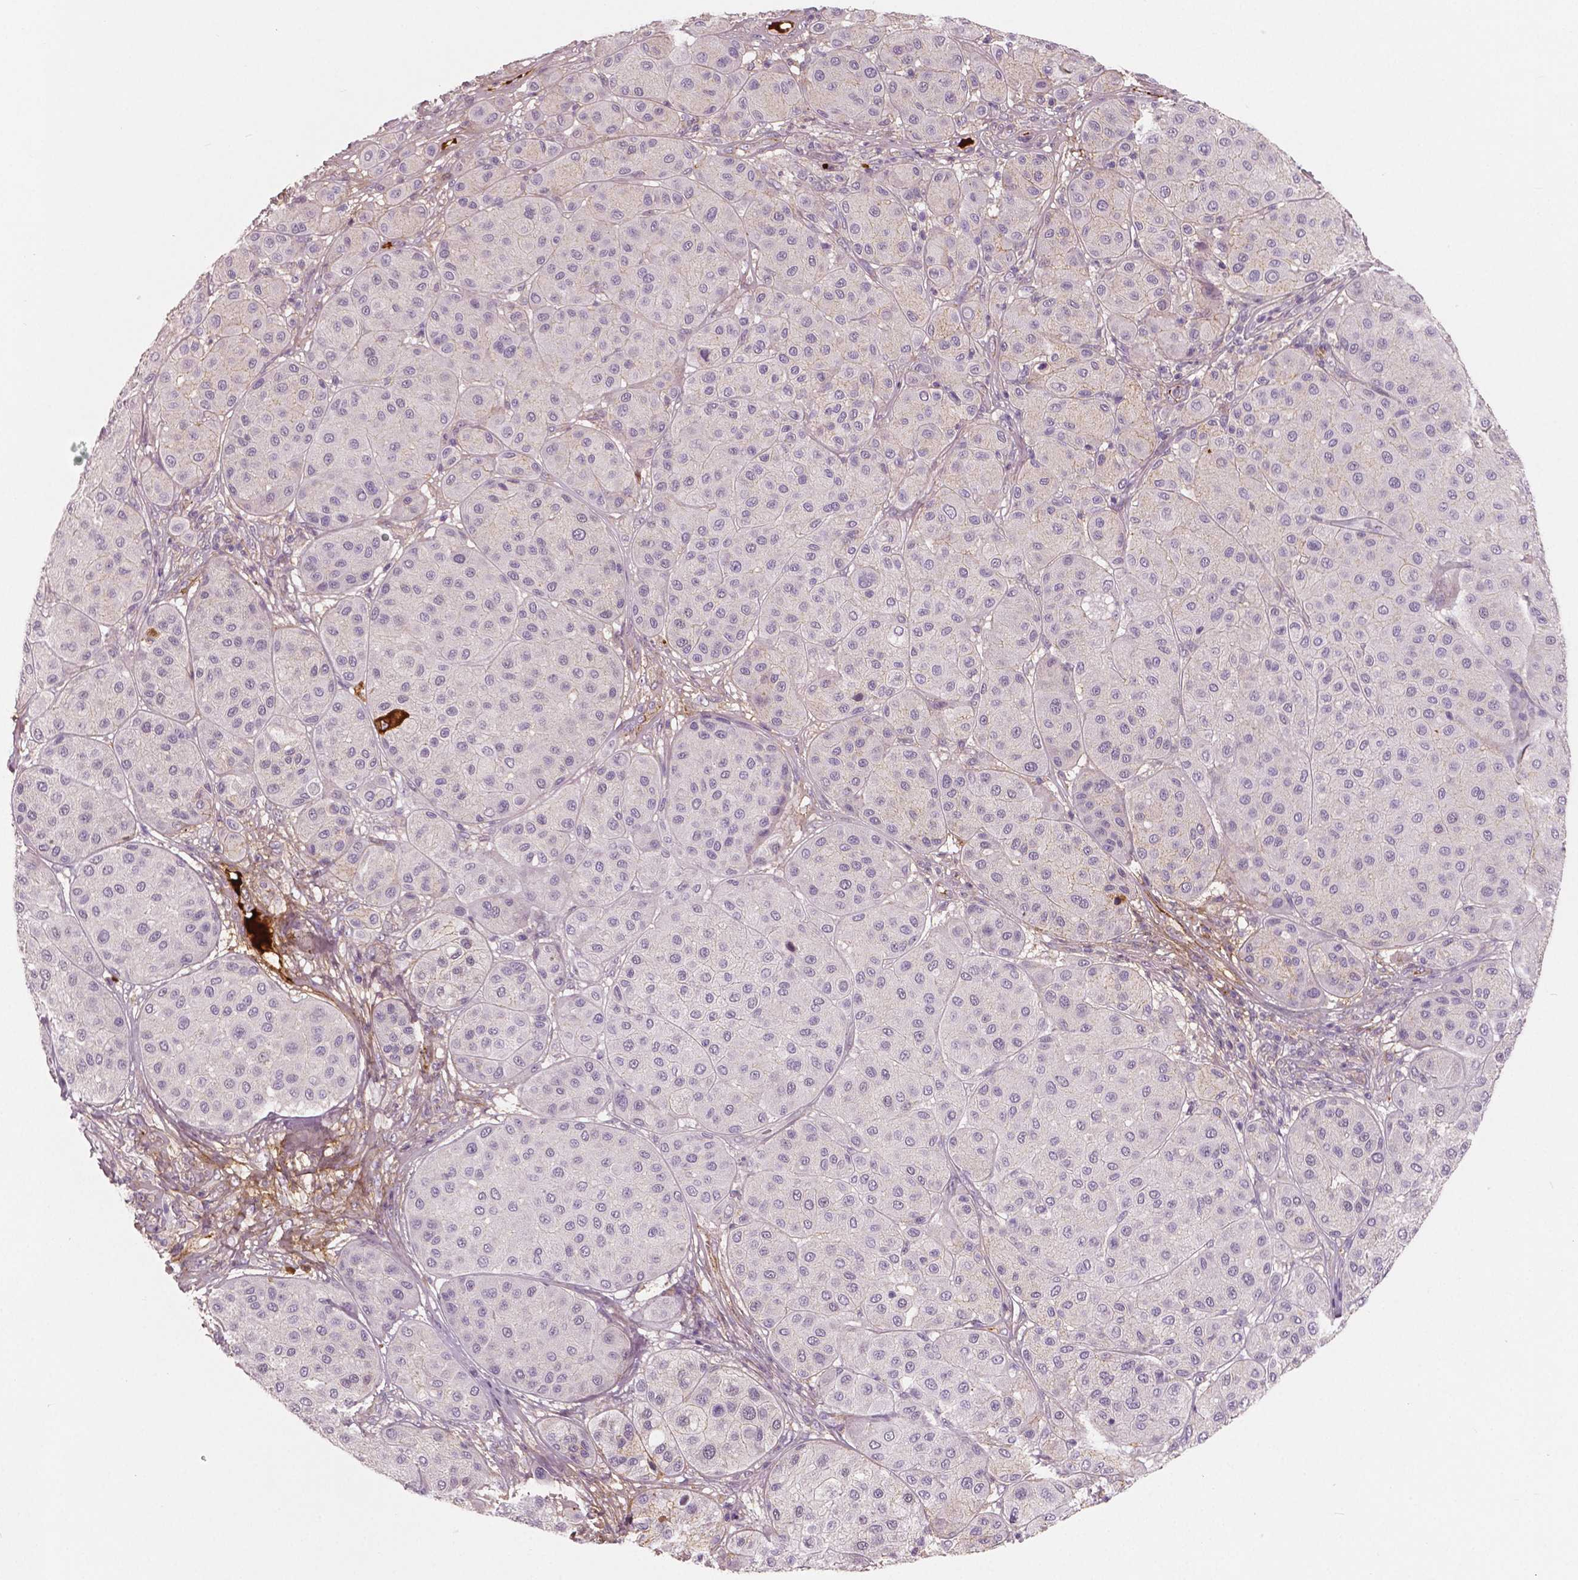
{"staining": {"intensity": "negative", "quantity": "none", "location": "none"}, "tissue": "melanoma", "cell_type": "Tumor cells", "image_type": "cancer", "snomed": [{"axis": "morphology", "description": "Malignant melanoma, Metastatic site"}, {"axis": "topography", "description": "Smooth muscle"}], "caption": "Tumor cells are negative for protein expression in human malignant melanoma (metastatic site).", "gene": "APOA4", "patient": {"sex": "male", "age": 41}}